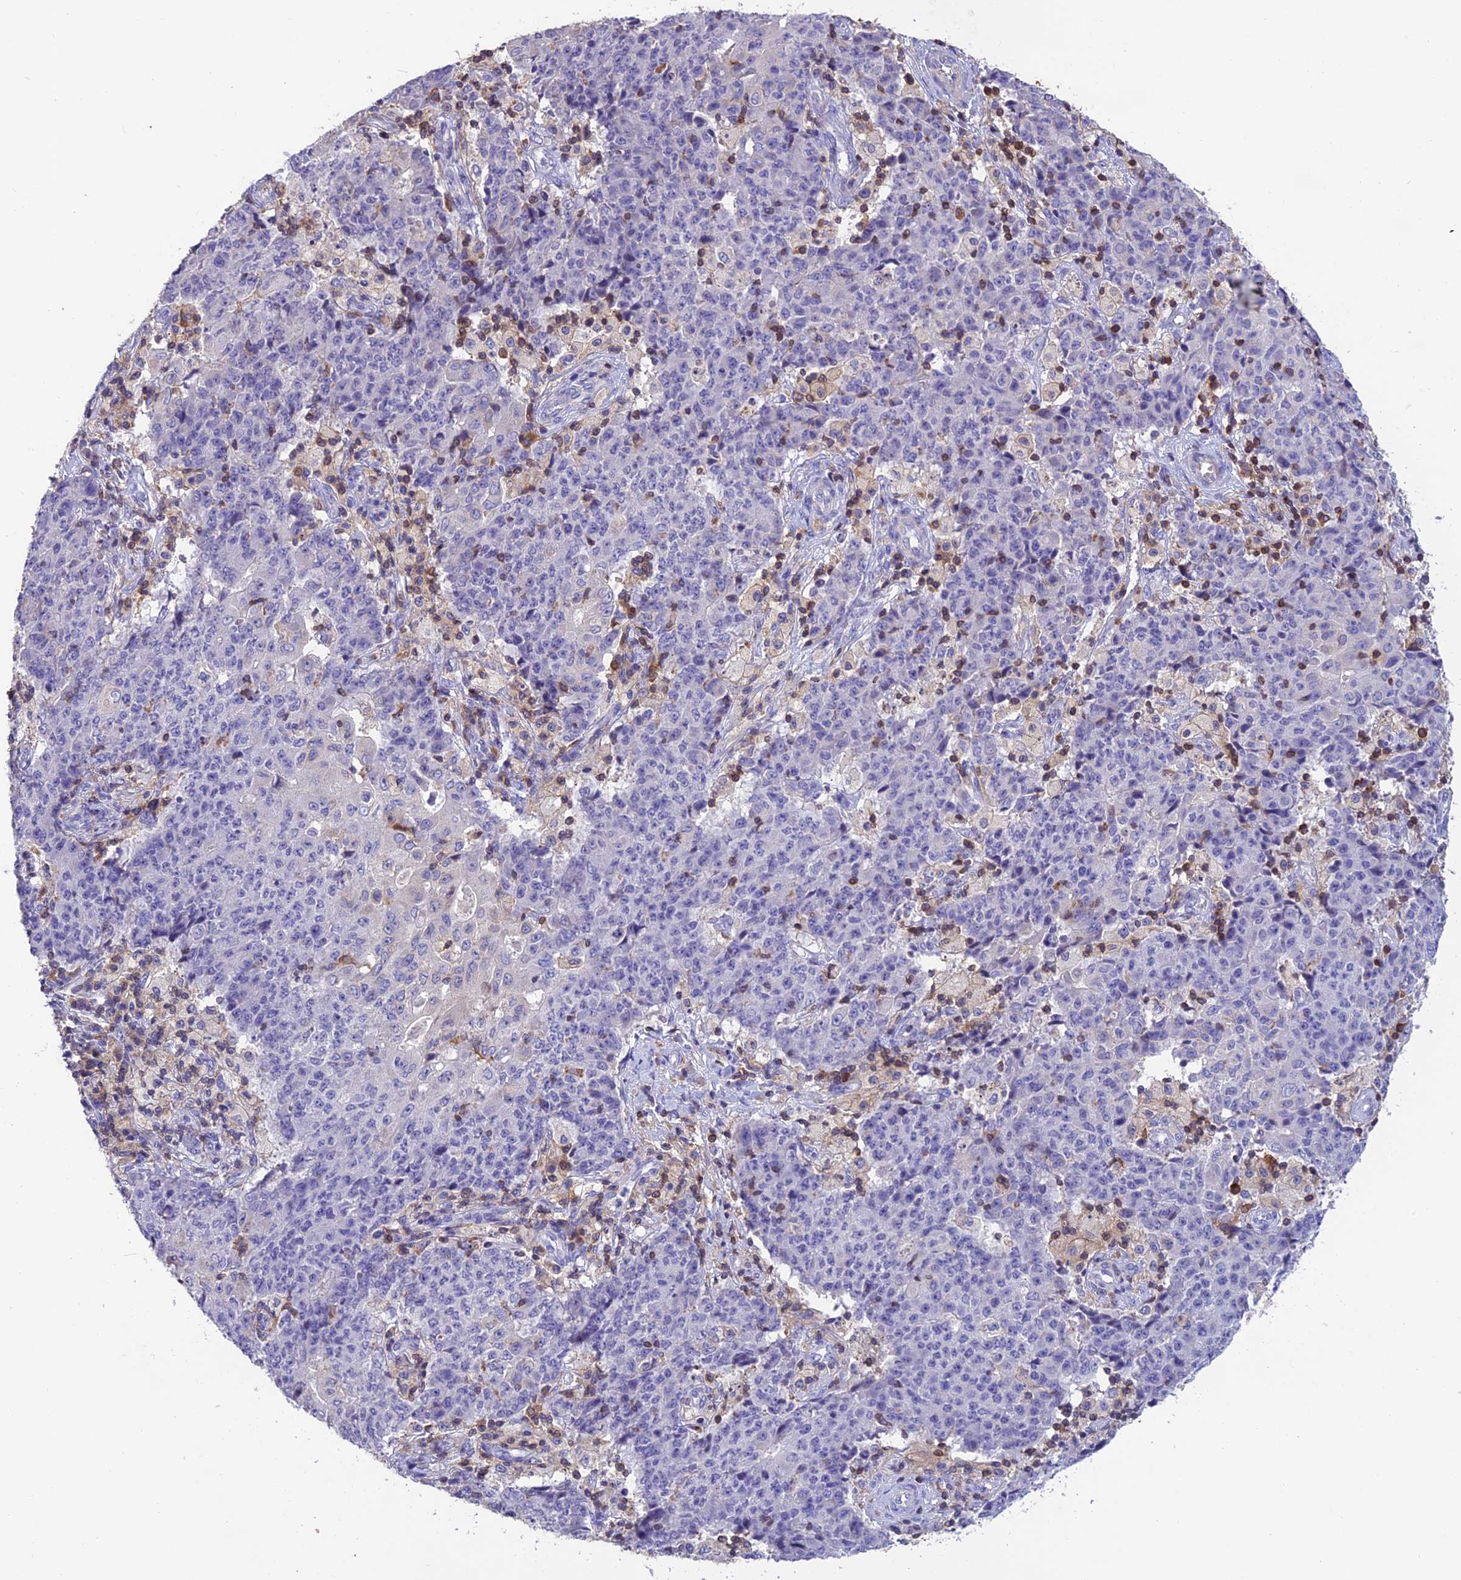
{"staining": {"intensity": "negative", "quantity": "none", "location": "none"}, "tissue": "ovarian cancer", "cell_type": "Tumor cells", "image_type": "cancer", "snomed": [{"axis": "morphology", "description": "Carcinoma, endometroid"}, {"axis": "topography", "description": "Ovary"}], "caption": "Immunohistochemical staining of endometroid carcinoma (ovarian) exhibits no significant positivity in tumor cells.", "gene": "LPXN", "patient": {"sex": "female", "age": 42}}